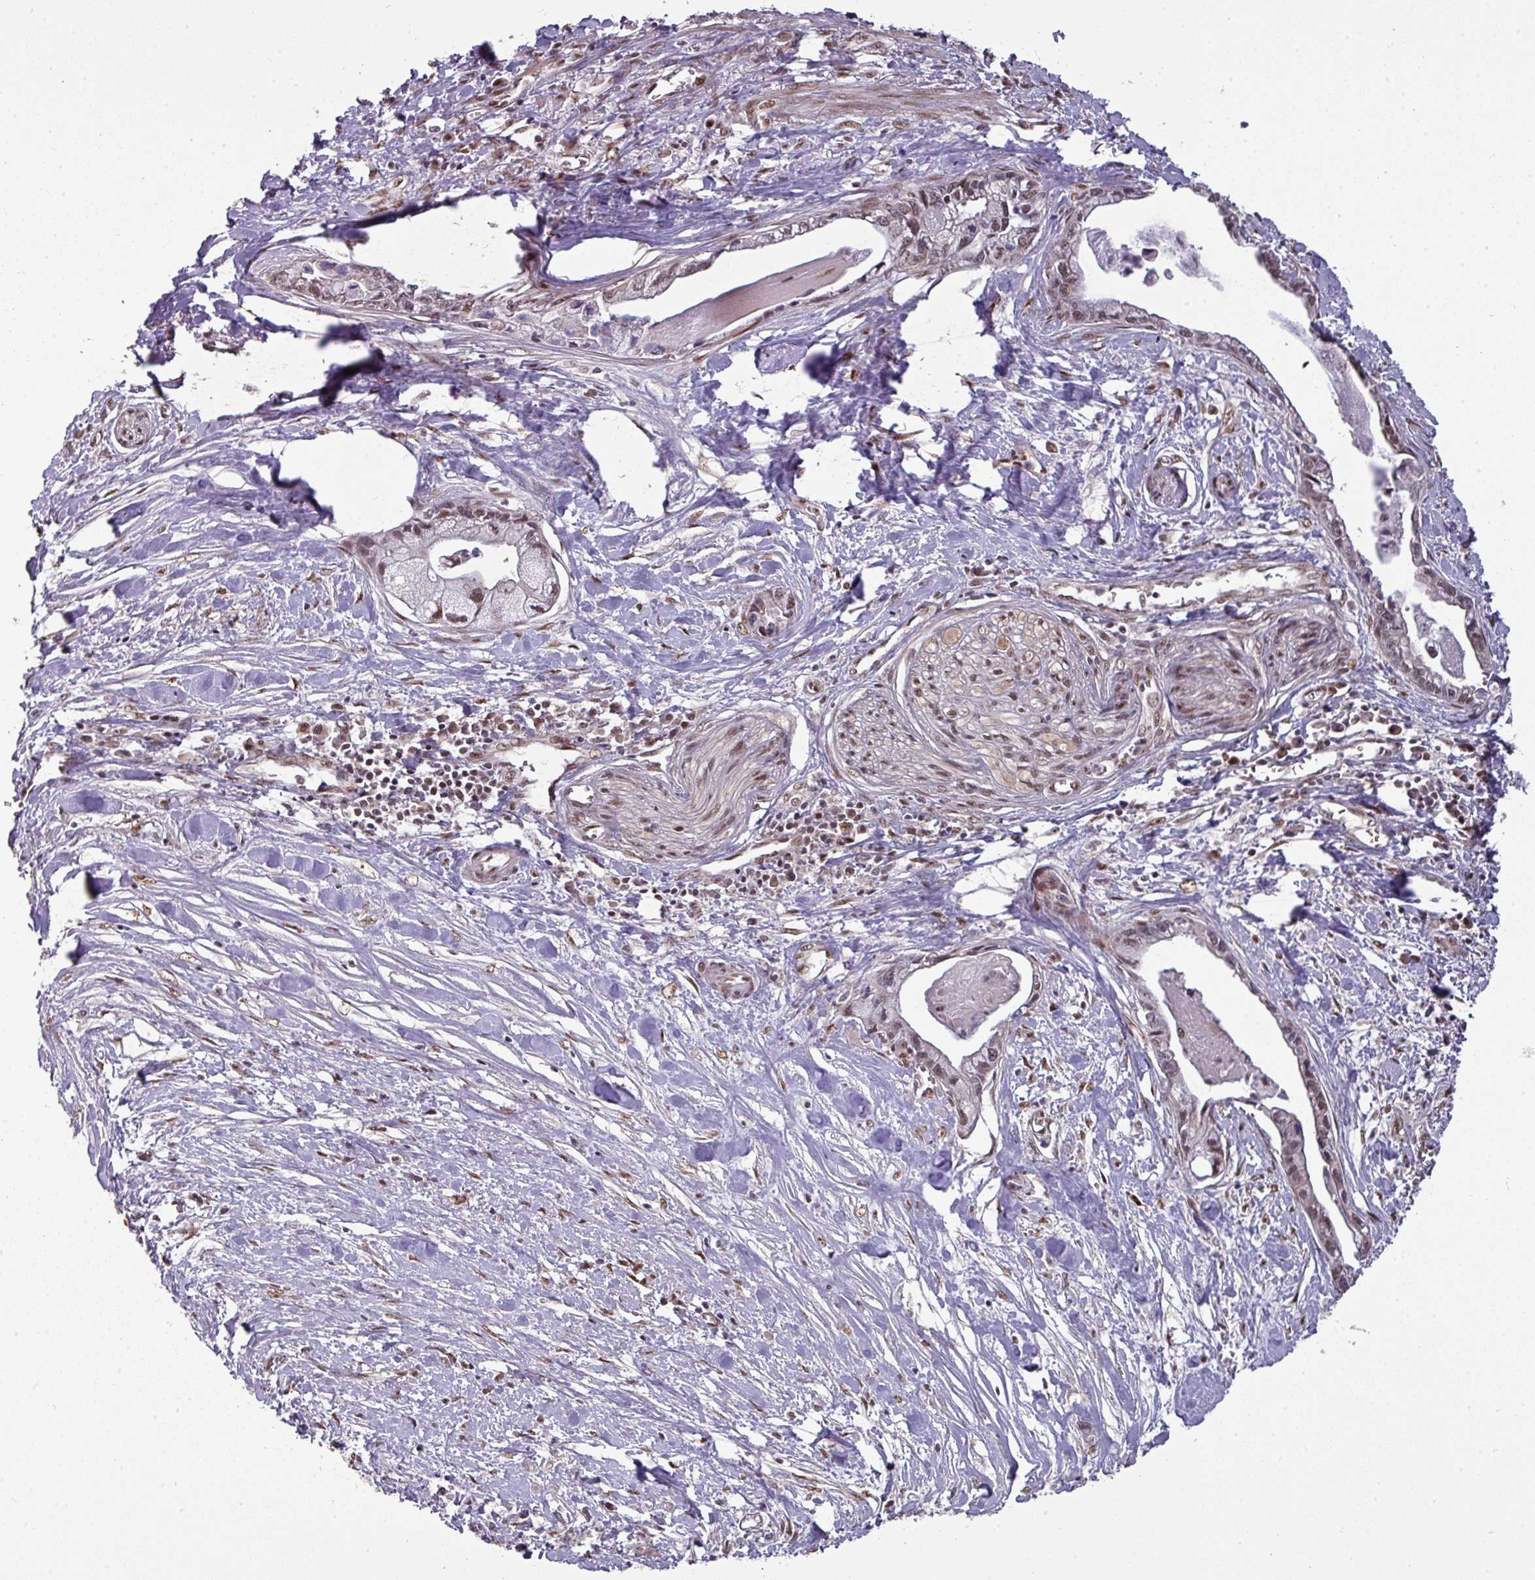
{"staining": {"intensity": "moderate", "quantity": ">75%", "location": "nuclear"}, "tissue": "pancreatic cancer", "cell_type": "Tumor cells", "image_type": "cancer", "snomed": [{"axis": "morphology", "description": "Adenocarcinoma, NOS"}, {"axis": "topography", "description": "Pancreas"}], "caption": "Pancreatic cancer stained with immunohistochemistry (IHC) displays moderate nuclear staining in about >75% of tumor cells. (DAB (3,3'-diaminobenzidine) IHC, brown staining for protein, blue staining for nuclei).", "gene": "CIC", "patient": {"sex": "male", "age": 61}}